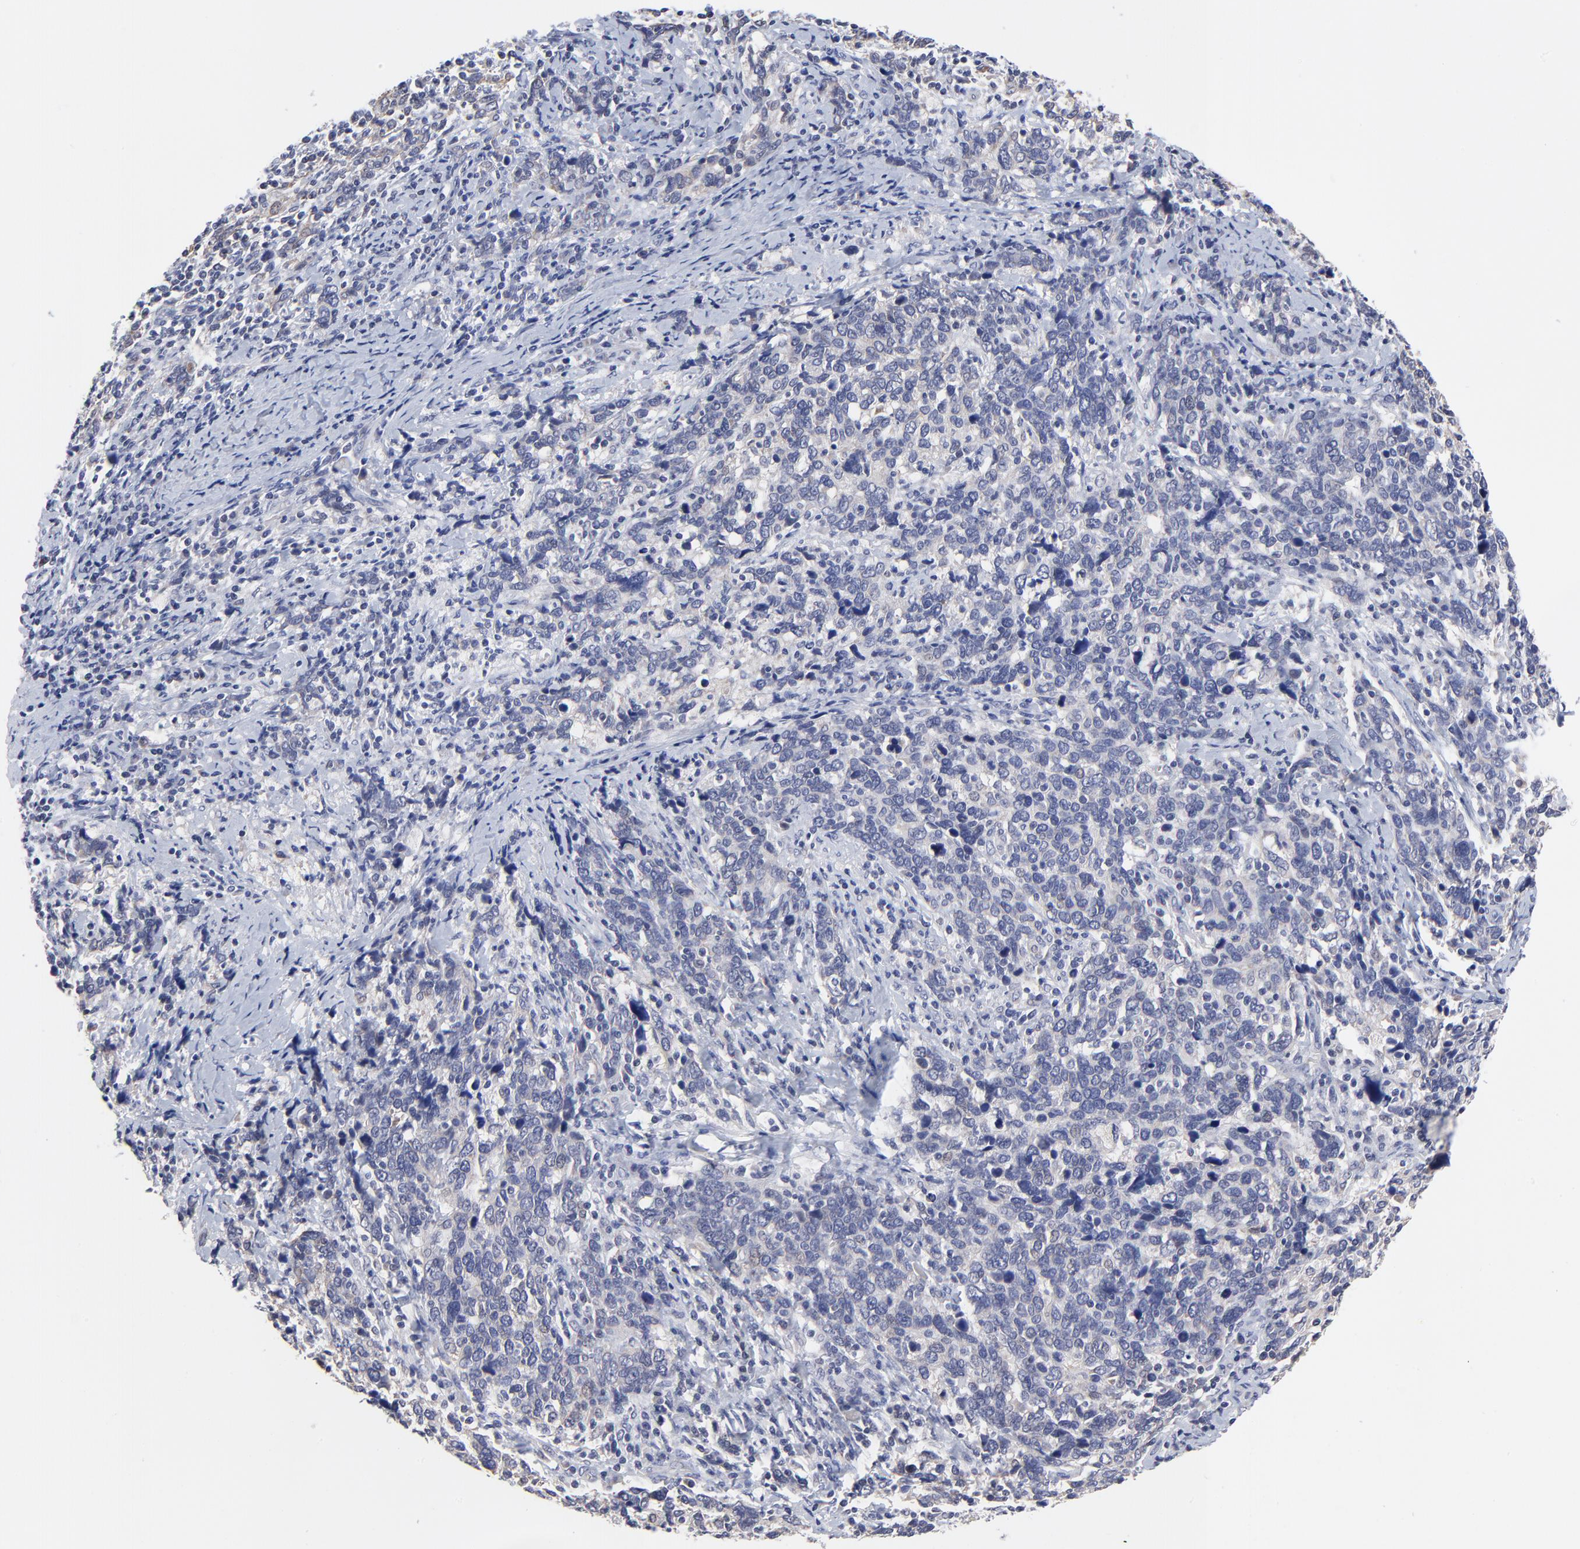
{"staining": {"intensity": "negative", "quantity": "none", "location": "none"}, "tissue": "cervical cancer", "cell_type": "Tumor cells", "image_type": "cancer", "snomed": [{"axis": "morphology", "description": "Squamous cell carcinoma, NOS"}, {"axis": "topography", "description": "Cervix"}], "caption": "A micrograph of squamous cell carcinoma (cervical) stained for a protein displays no brown staining in tumor cells.", "gene": "FBXO8", "patient": {"sex": "female", "age": 41}}